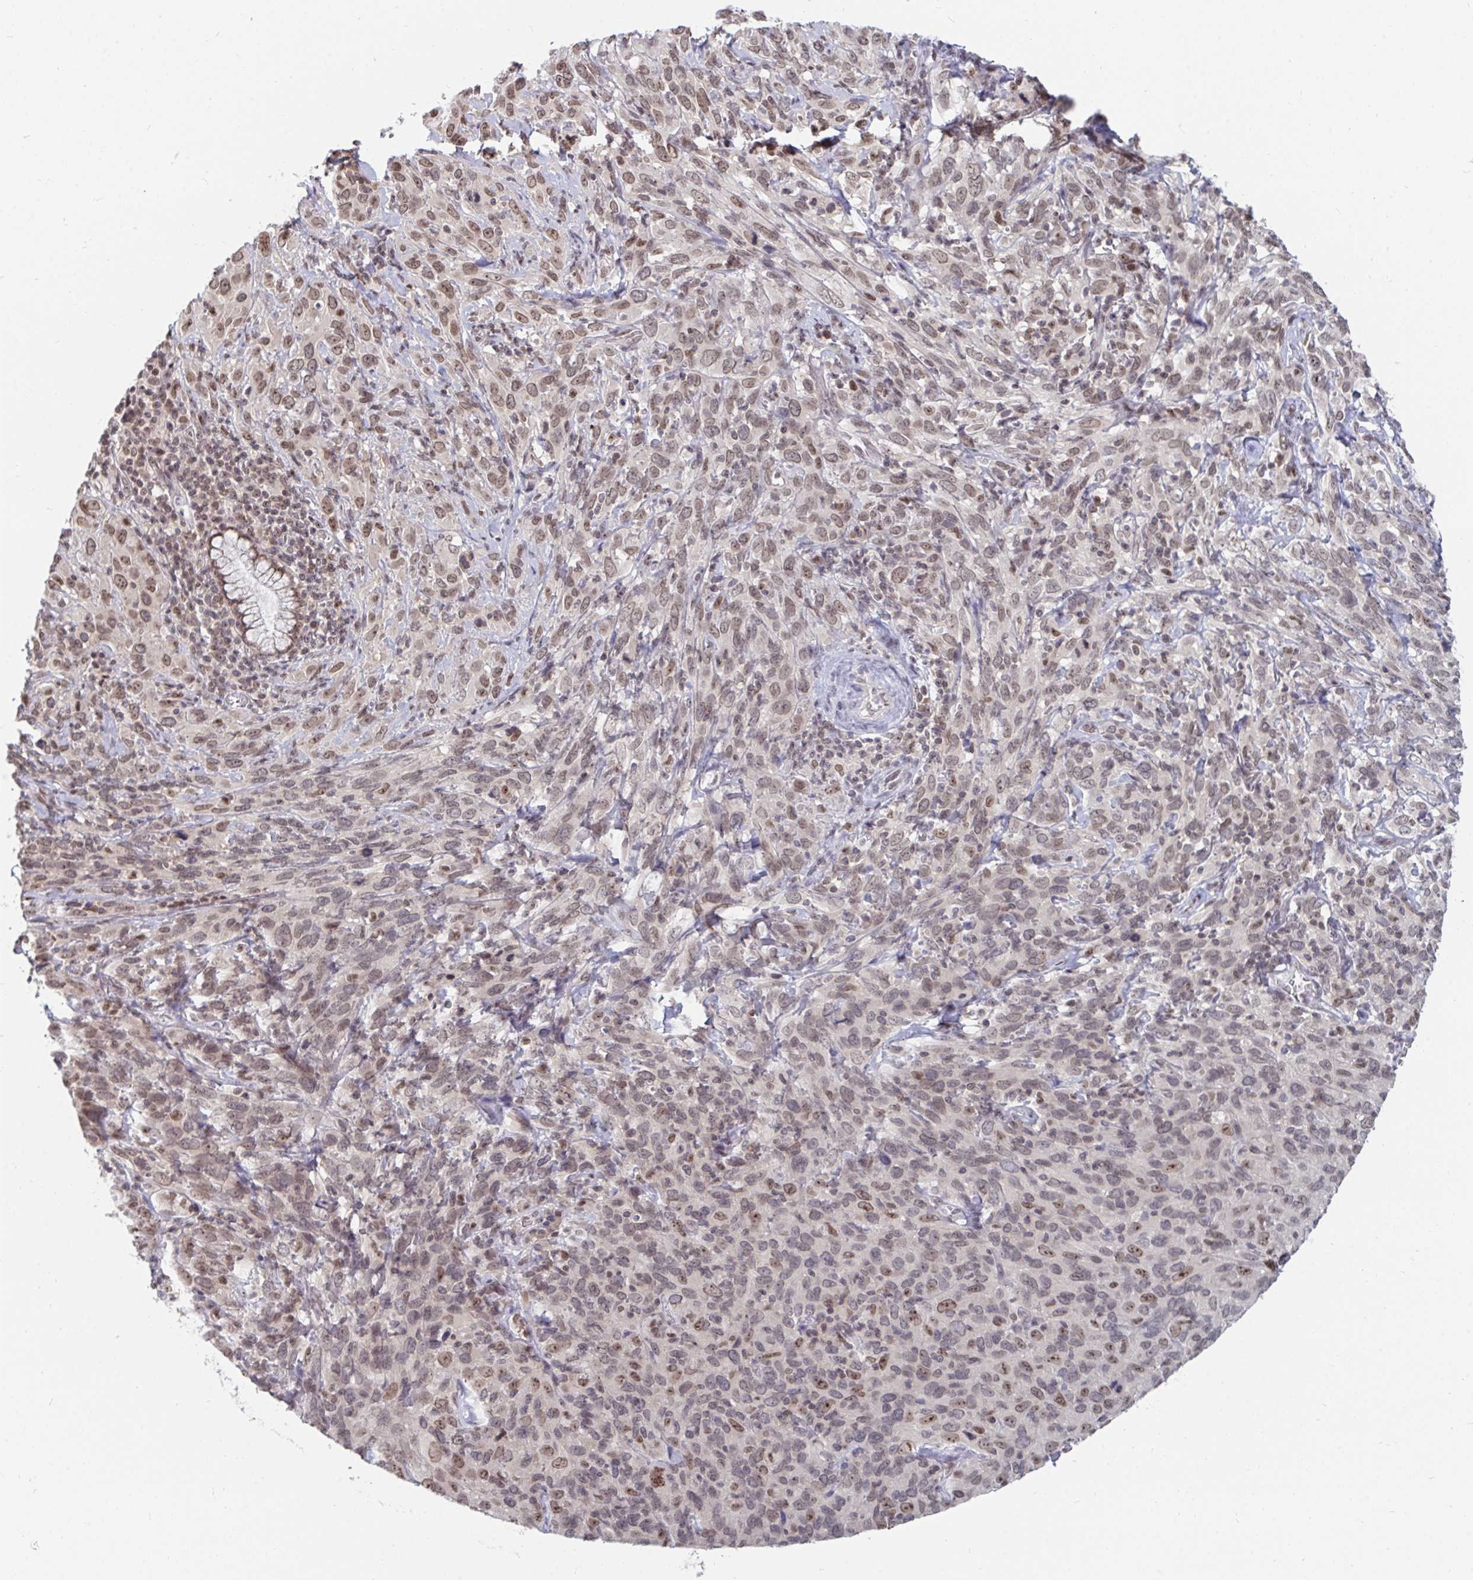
{"staining": {"intensity": "weak", "quantity": "25%-75%", "location": "nuclear"}, "tissue": "cervical cancer", "cell_type": "Tumor cells", "image_type": "cancer", "snomed": [{"axis": "morphology", "description": "Normal tissue, NOS"}, {"axis": "morphology", "description": "Squamous cell carcinoma, NOS"}, {"axis": "topography", "description": "Cervix"}], "caption": "Immunohistochemical staining of human cervical squamous cell carcinoma exhibits weak nuclear protein positivity in approximately 25%-75% of tumor cells.", "gene": "TRIP12", "patient": {"sex": "female", "age": 51}}